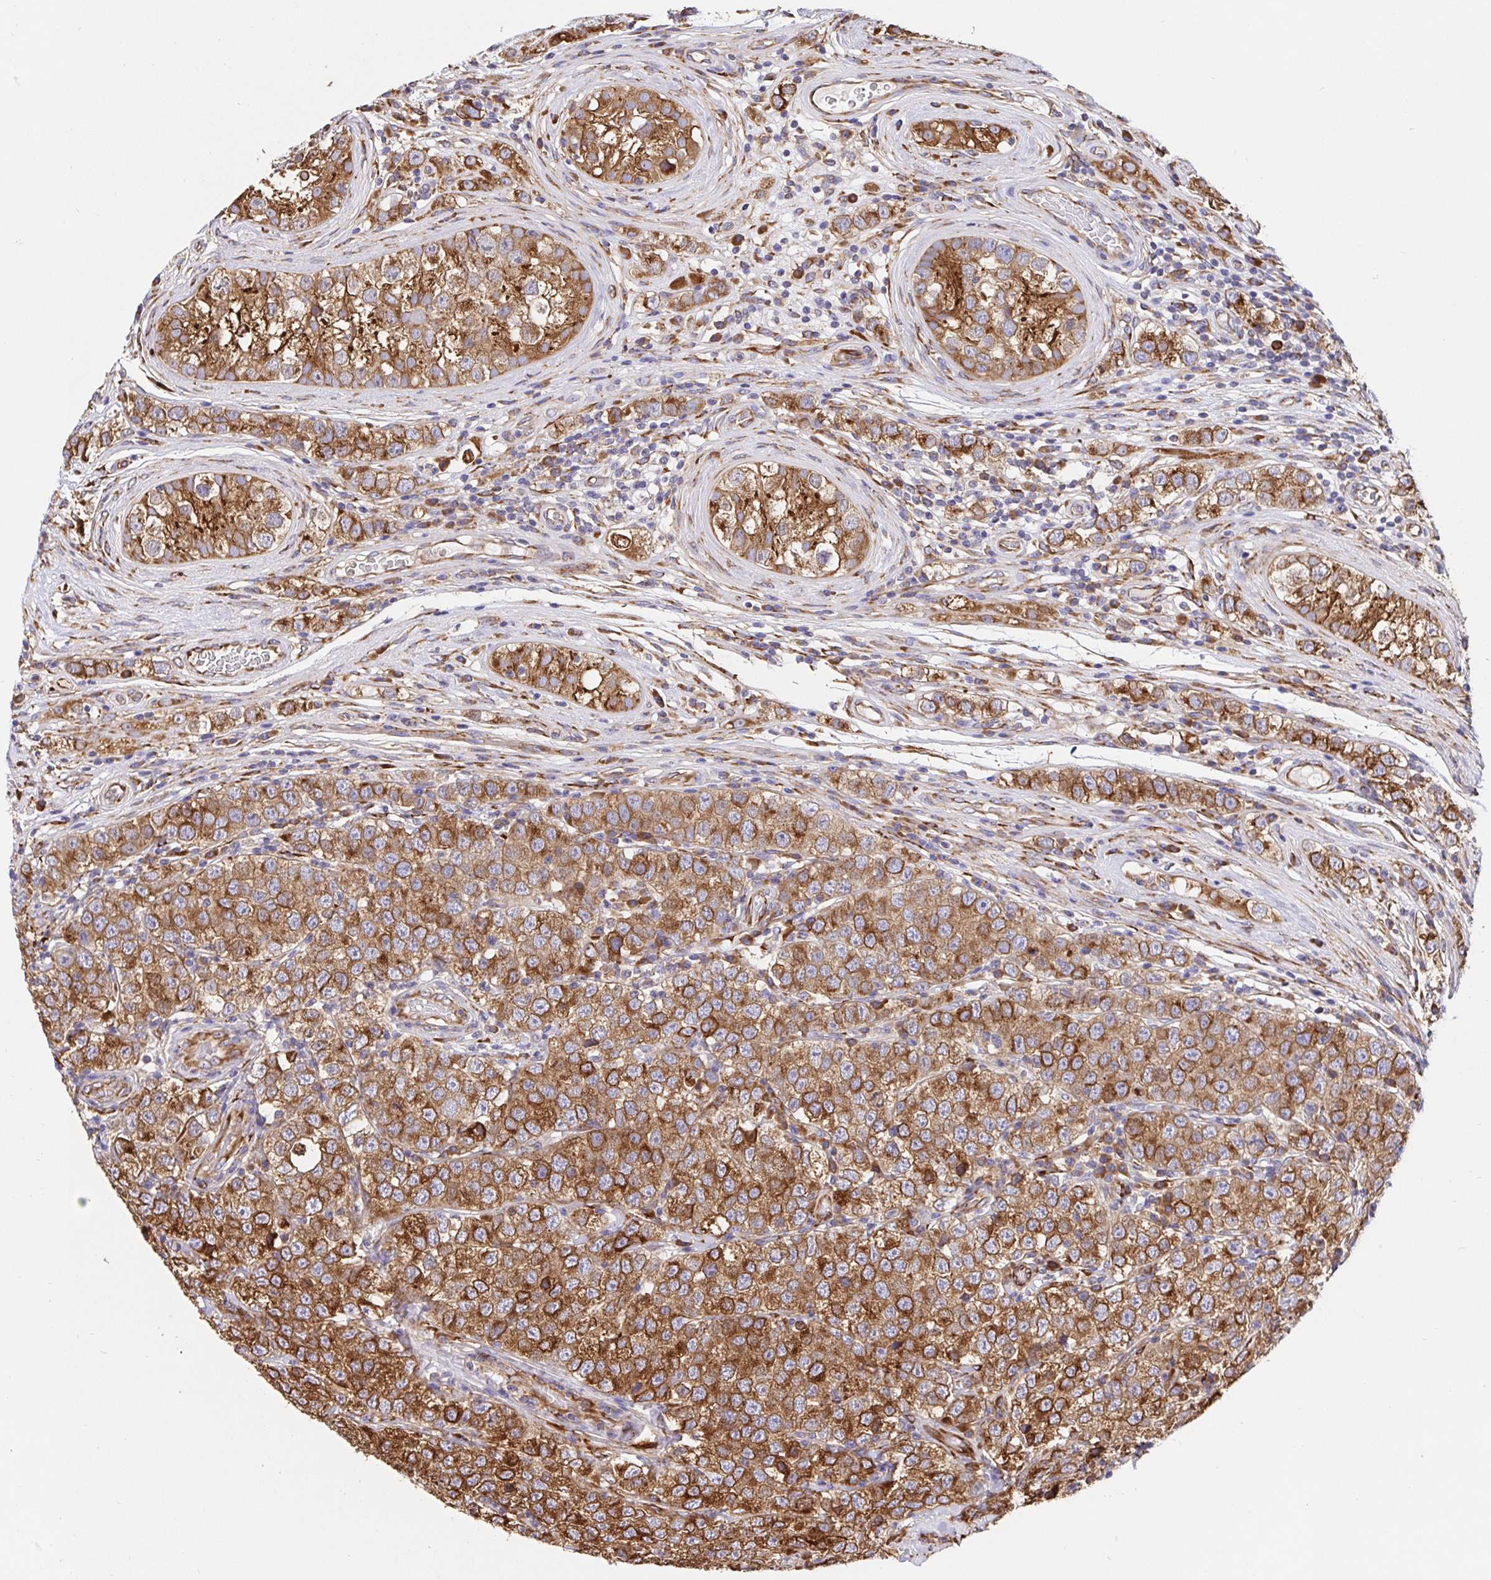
{"staining": {"intensity": "strong", "quantity": ">75%", "location": "cytoplasmic/membranous"}, "tissue": "testis cancer", "cell_type": "Tumor cells", "image_type": "cancer", "snomed": [{"axis": "morphology", "description": "Seminoma, NOS"}, {"axis": "topography", "description": "Testis"}], "caption": "Protein staining reveals strong cytoplasmic/membranous positivity in about >75% of tumor cells in testis cancer (seminoma).", "gene": "MAOA", "patient": {"sex": "male", "age": 34}}